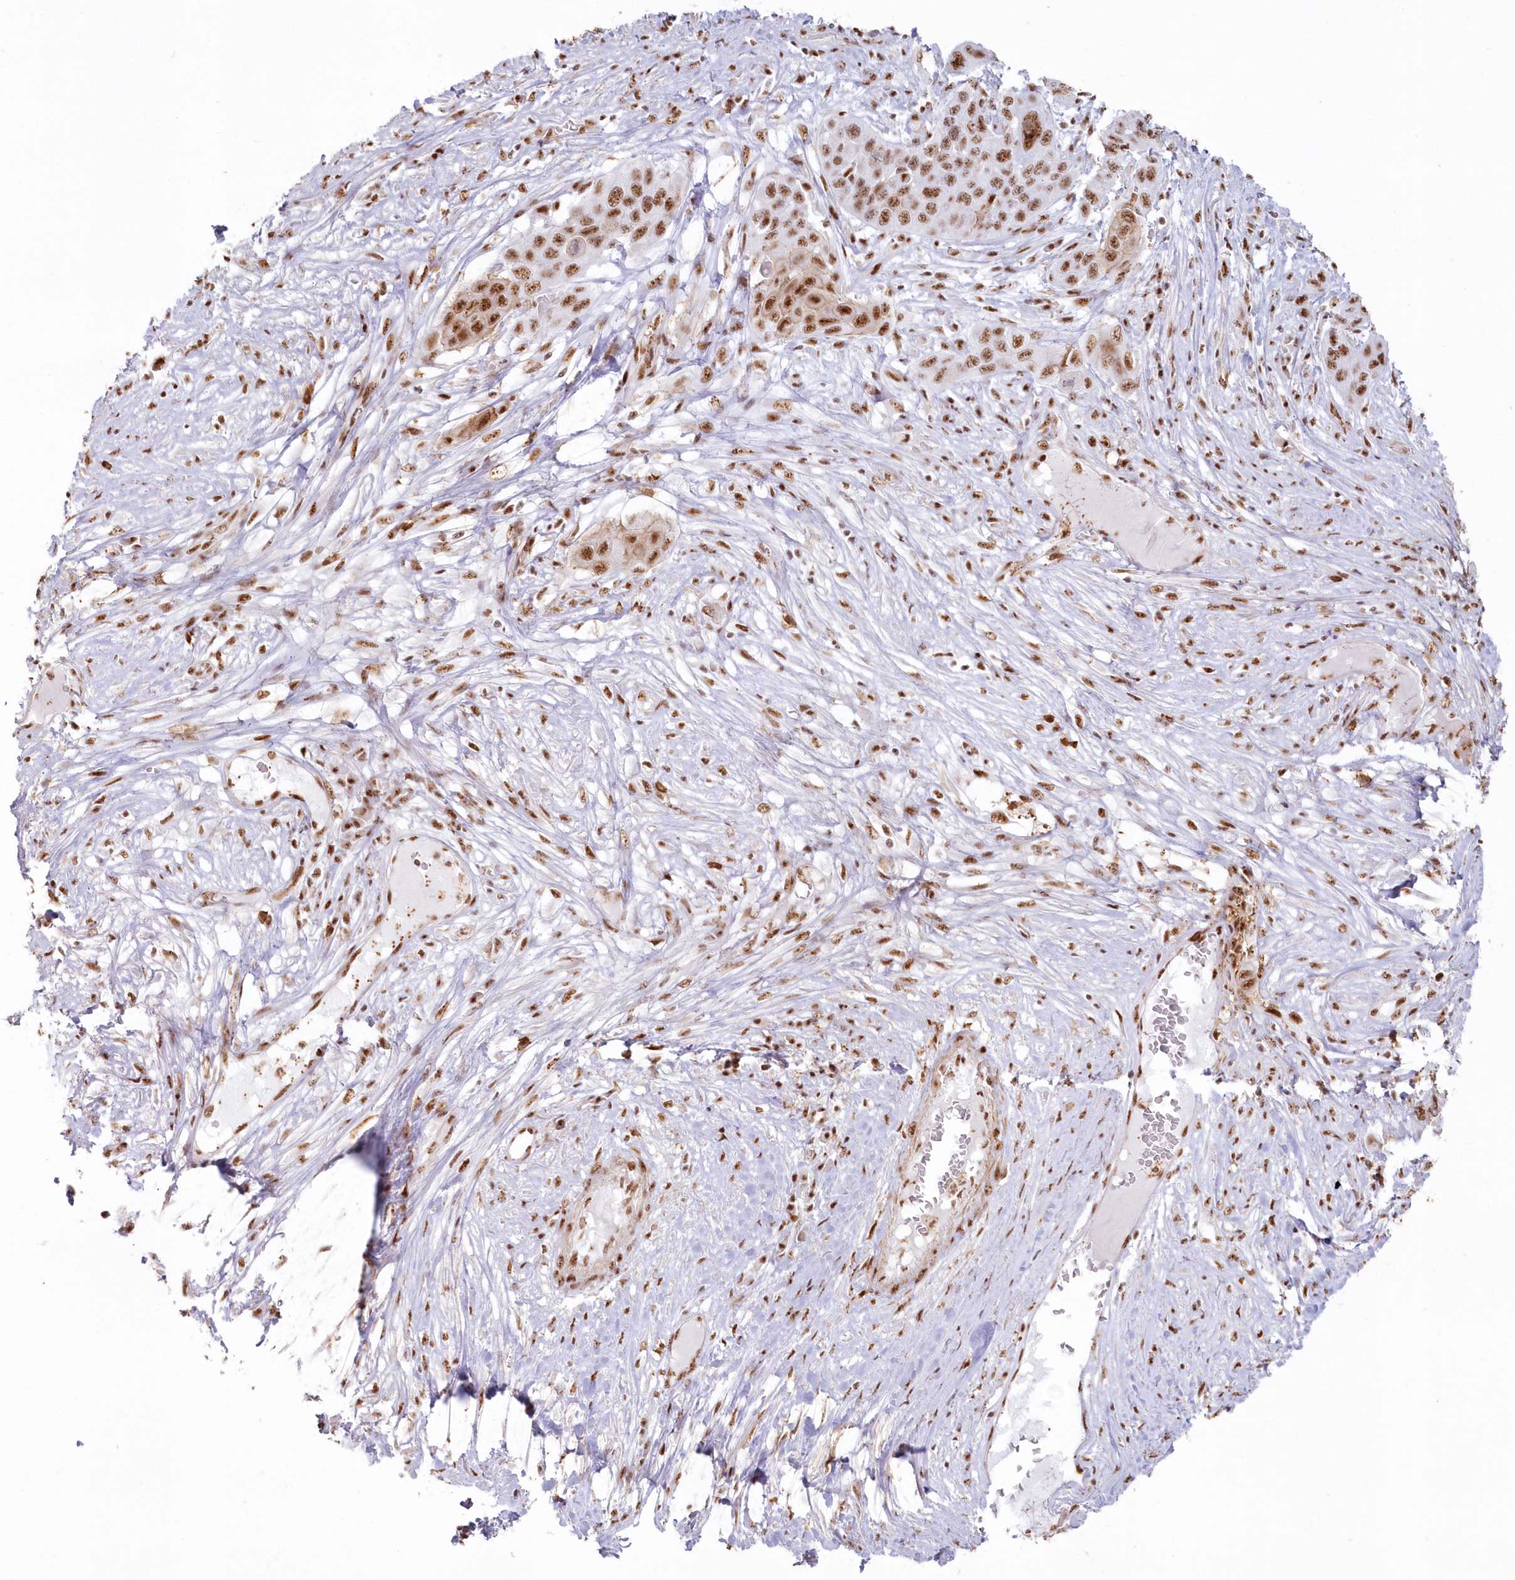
{"staining": {"intensity": "strong", "quantity": ">75%", "location": "nuclear"}, "tissue": "skin cancer", "cell_type": "Tumor cells", "image_type": "cancer", "snomed": [{"axis": "morphology", "description": "Squamous cell carcinoma, NOS"}, {"axis": "topography", "description": "Skin"}], "caption": "About >75% of tumor cells in skin squamous cell carcinoma demonstrate strong nuclear protein expression as visualized by brown immunohistochemical staining.", "gene": "DDX46", "patient": {"sex": "male", "age": 55}}